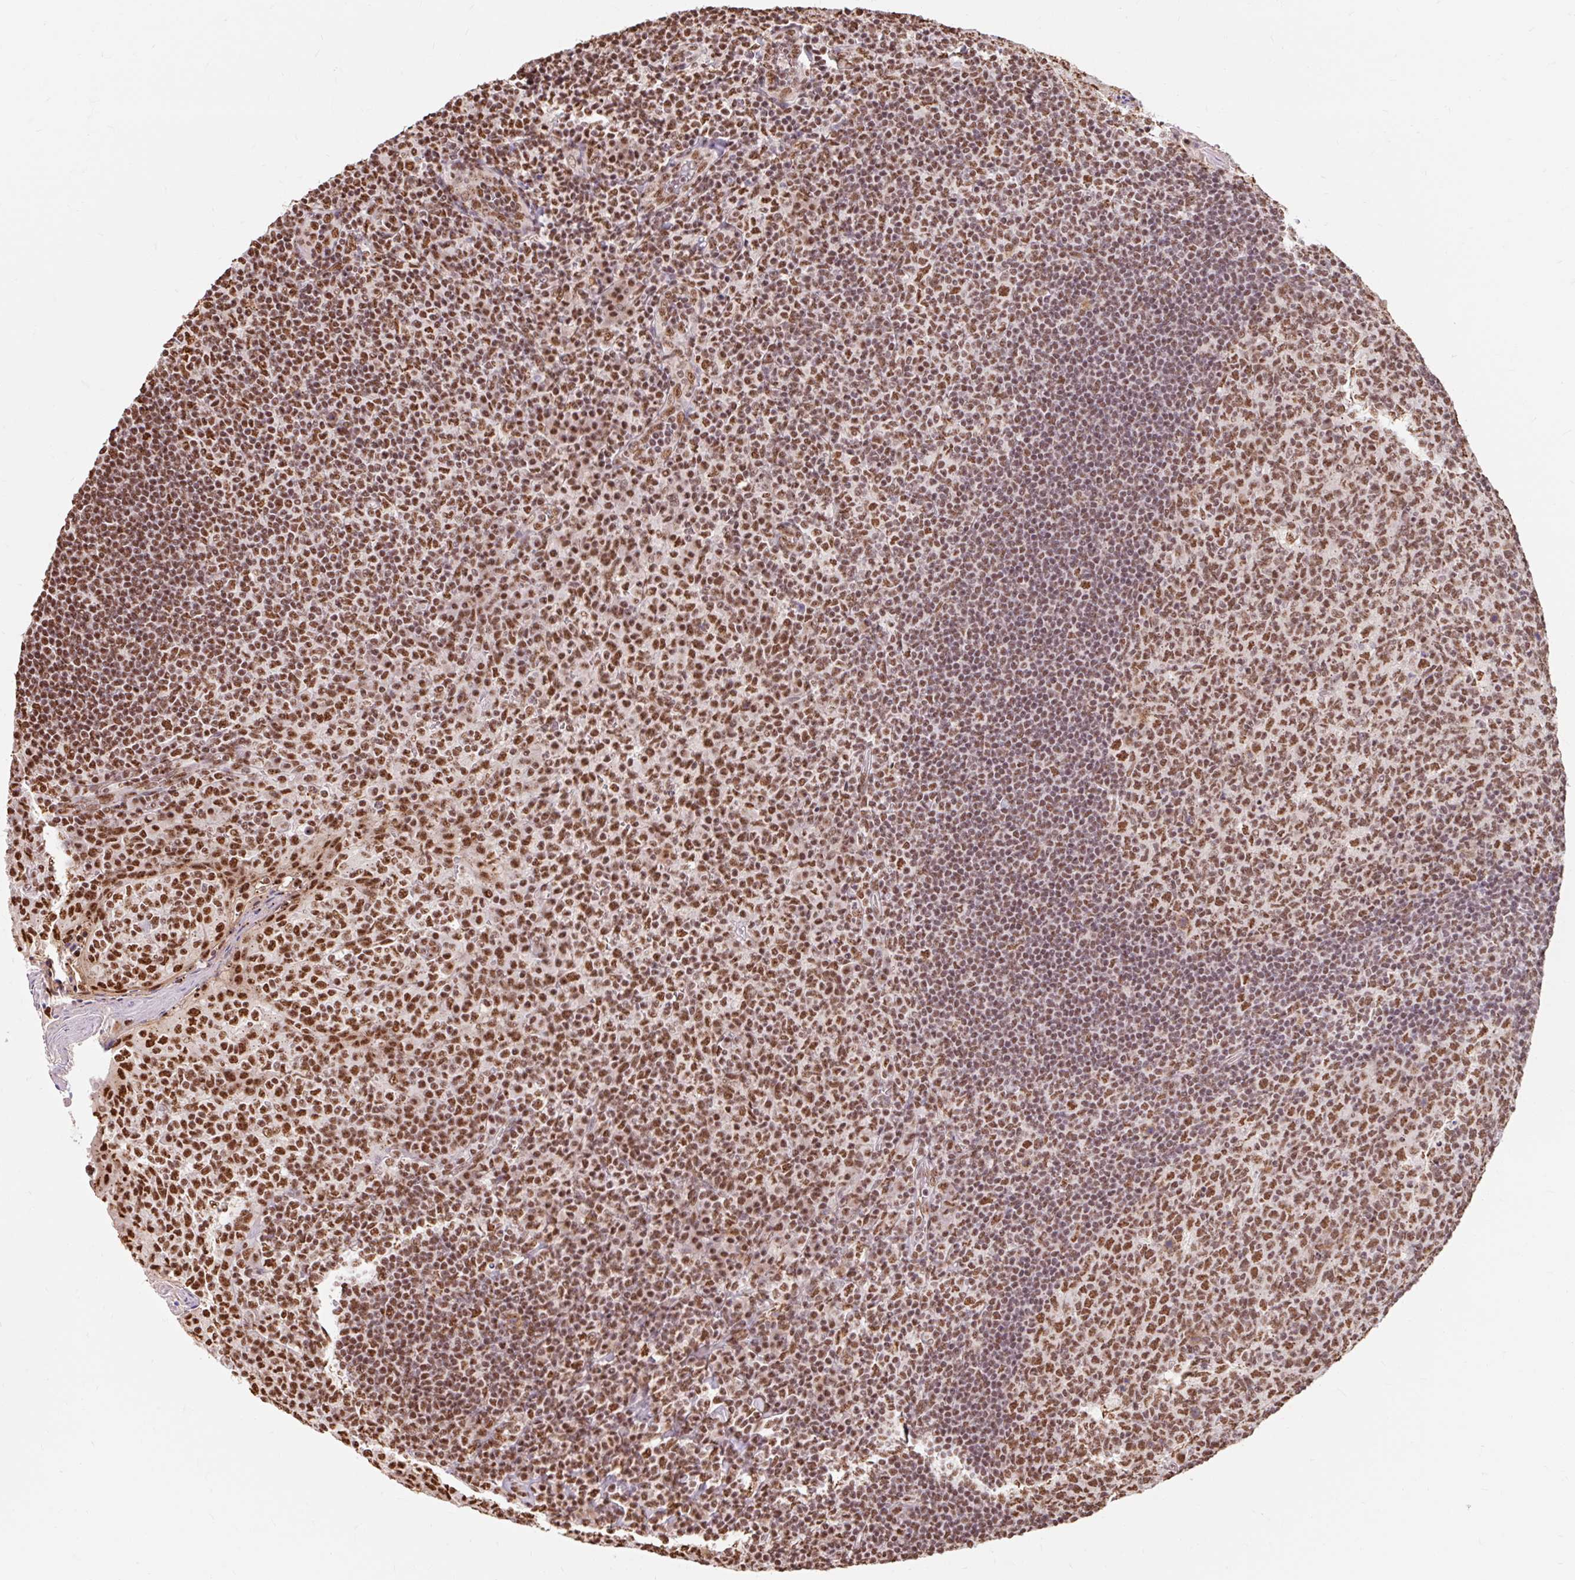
{"staining": {"intensity": "moderate", "quantity": ">75%", "location": "nuclear"}, "tissue": "tonsil", "cell_type": "Germinal center cells", "image_type": "normal", "snomed": [{"axis": "morphology", "description": "Normal tissue, NOS"}, {"axis": "topography", "description": "Tonsil"}], "caption": "Tonsil stained with immunohistochemistry displays moderate nuclear staining in about >75% of germinal center cells.", "gene": "BICRA", "patient": {"sex": "female", "age": 10}}